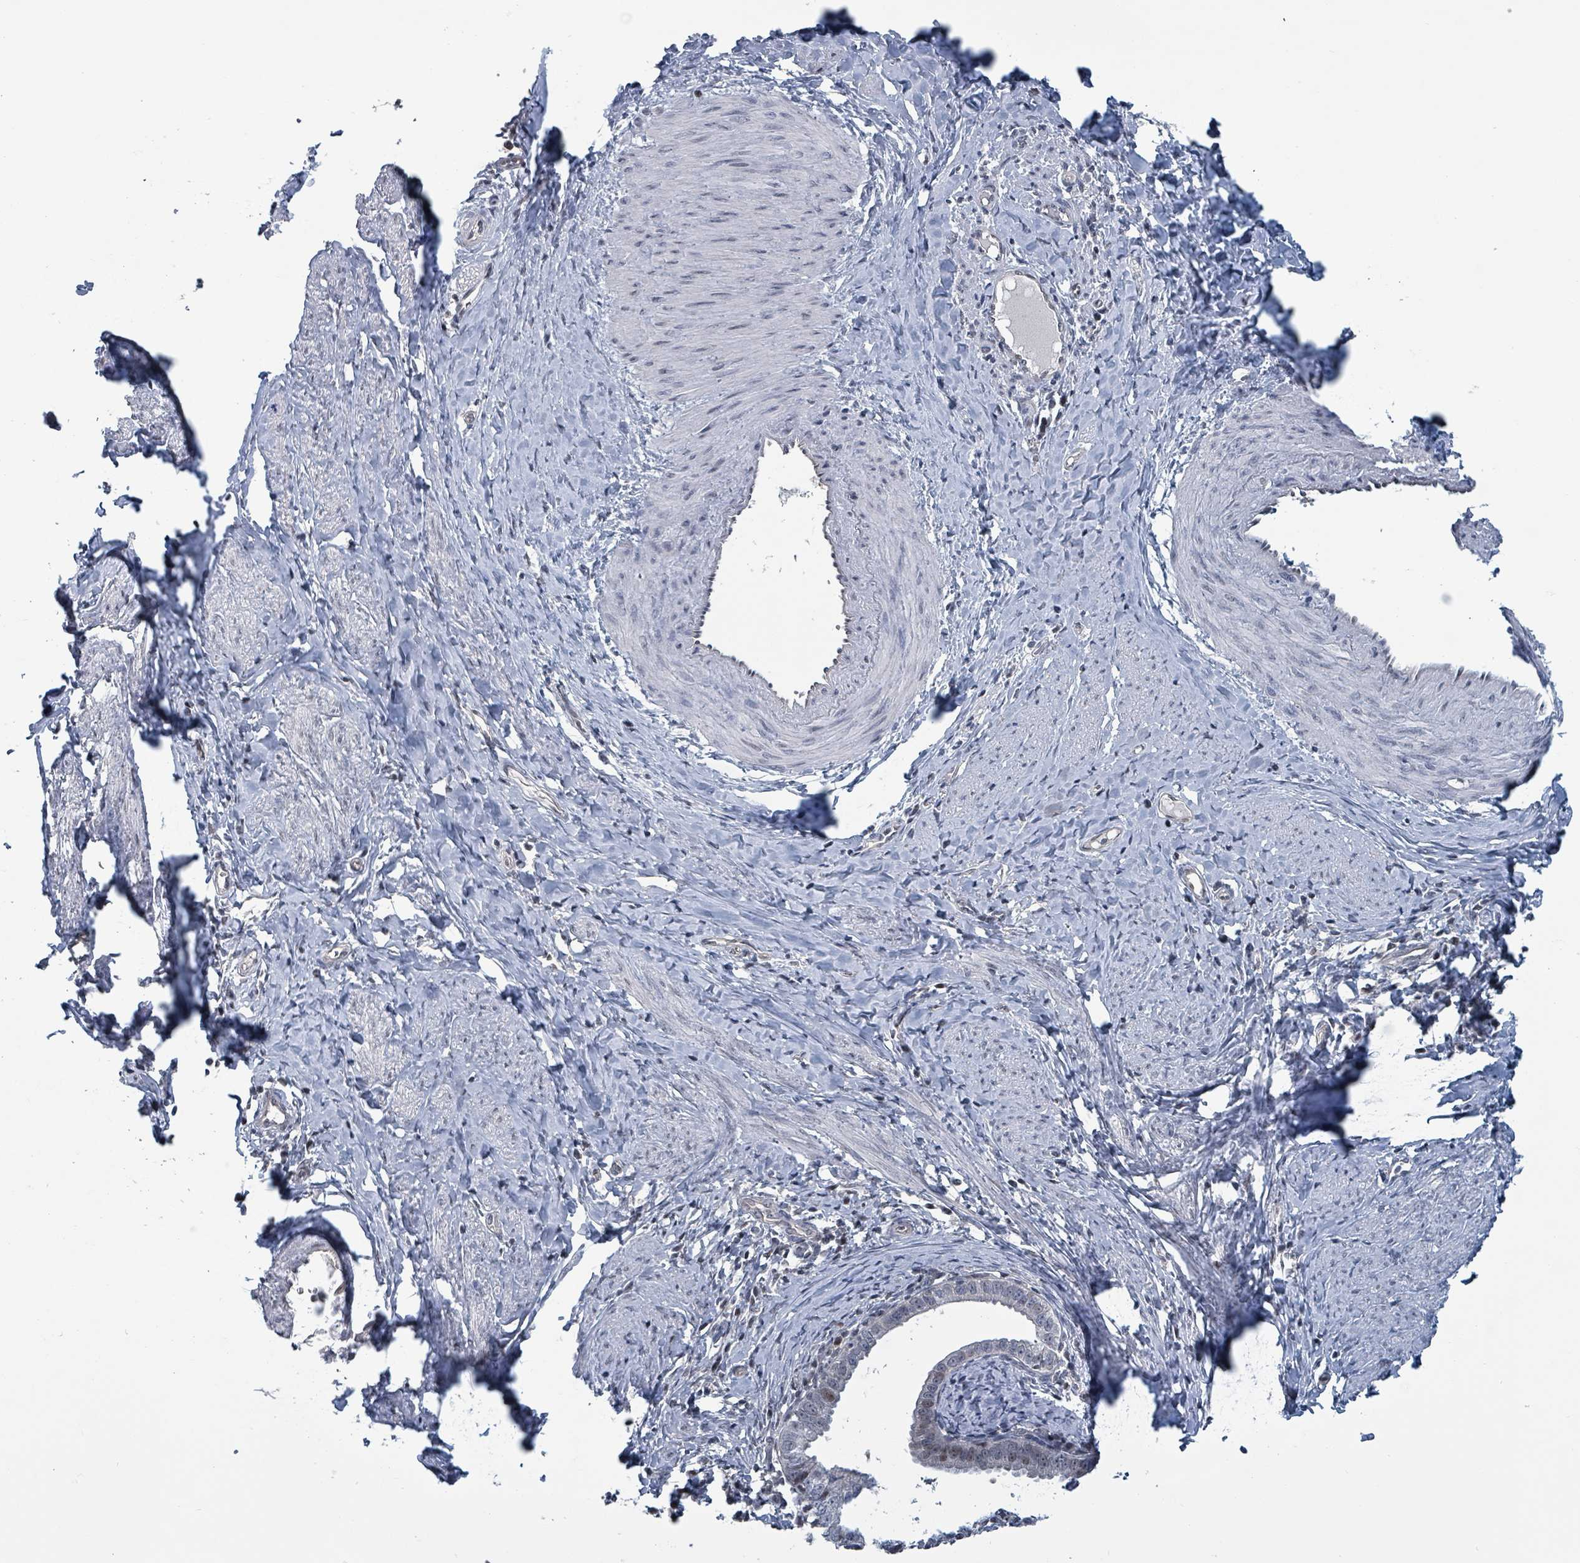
{"staining": {"intensity": "weak", "quantity": "<25%", "location": "nuclear"}, "tissue": "cervical cancer", "cell_type": "Tumor cells", "image_type": "cancer", "snomed": [{"axis": "morphology", "description": "Adenocarcinoma, NOS"}, {"axis": "topography", "description": "Cervix"}], "caption": "DAB (3,3'-diaminobenzidine) immunohistochemical staining of human adenocarcinoma (cervical) exhibits no significant staining in tumor cells.", "gene": "BIVM", "patient": {"sex": "female", "age": 36}}